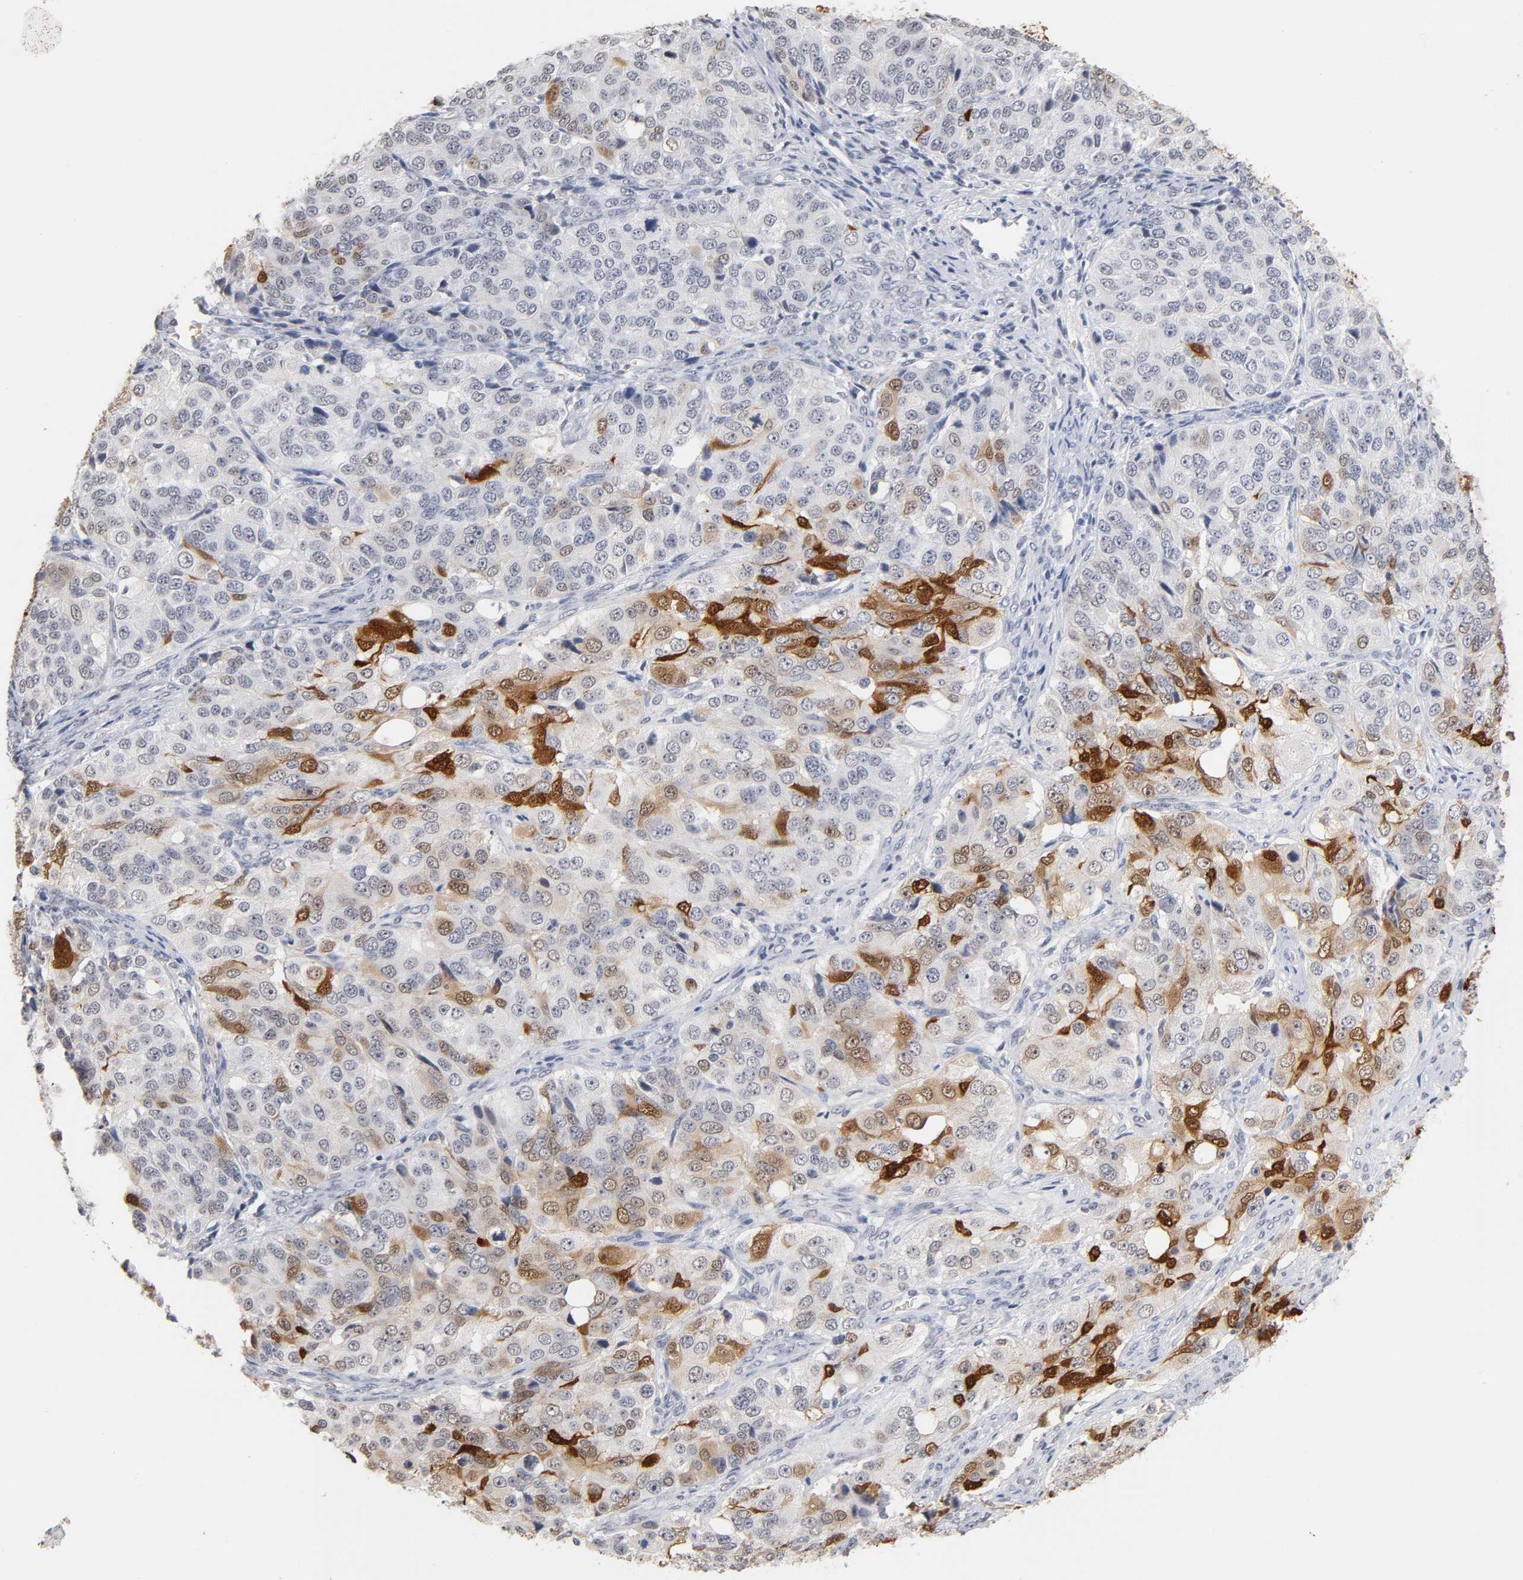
{"staining": {"intensity": "moderate", "quantity": "25%-75%", "location": "cytoplasmic/membranous,nuclear"}, "tissue": "ovarian cancer", "cell_type": "Tumor cells", "image_type": "cancer", "snomed": [{"axis": "morphology", "description": "Carcinoma, endometroid"}, {"axis": "topography", "description": "Ovary"}], "caption": "Human ovarian cancer (endometroid carcinoma) stained with a brown dye exhibits moderate cytoplasmic/membranous and nuclear positive expression in approximately 25%-75% of tumor cells.", "gene": "CRABP2", "patient": {"sex": "female", "age": 51}}